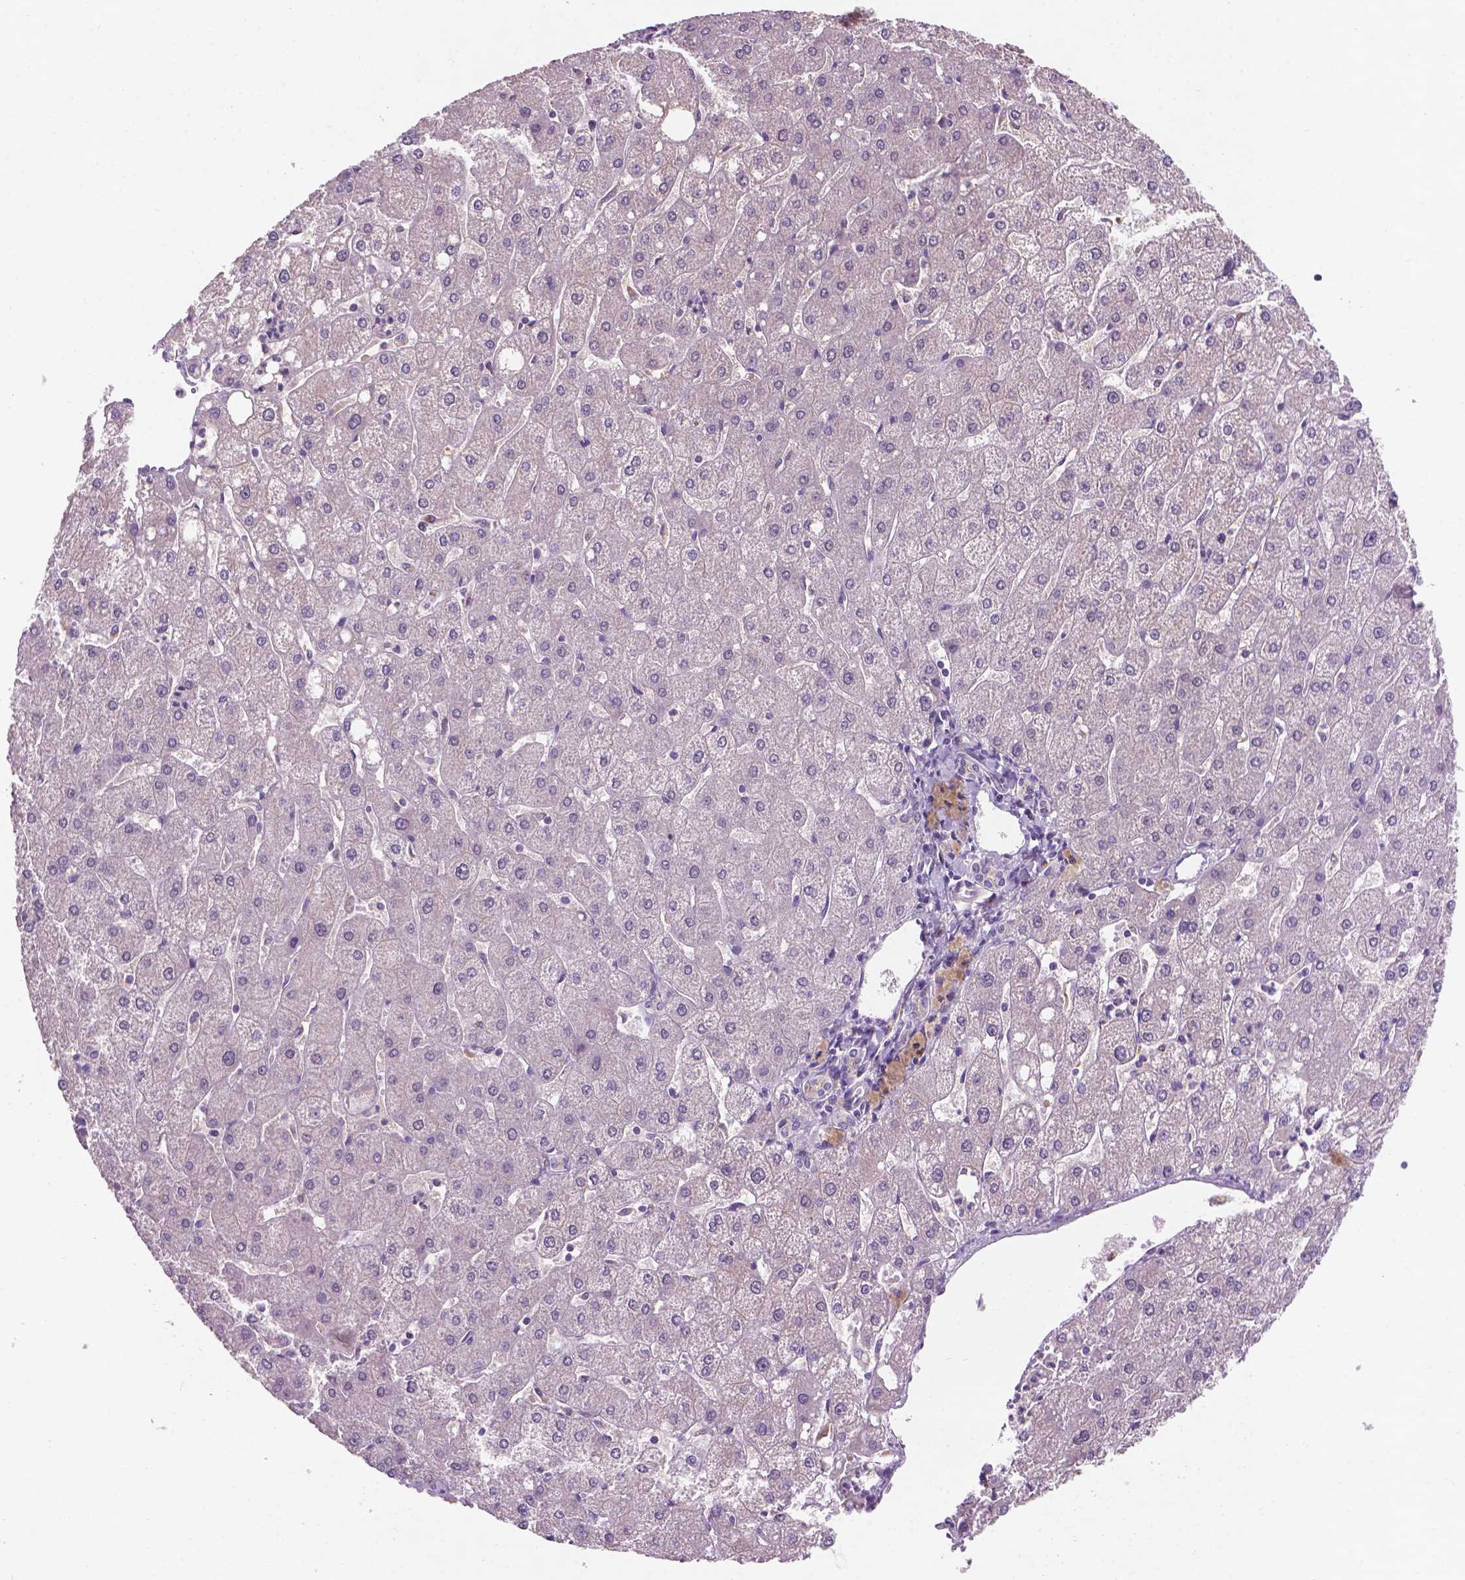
{"staining": {"intensity": "negative", "quantity": "none", "location": "none"}, "tissue": "liver", "cell_type": "Cholangiocytes", "image_type": "normal", "snomed": [{"axis": "morphology", "description": "Normal tissue, NOS"}, {"axis": "topography", "description": "Liver"}], "caption": "IHC of normal human liver reveals no staining in cholangiocytes. (Immunohistochemistry, brightfield microscopy, high magnification).", "gene": "GXYLT2", "patient": {"sex": "male", "age": 67}}